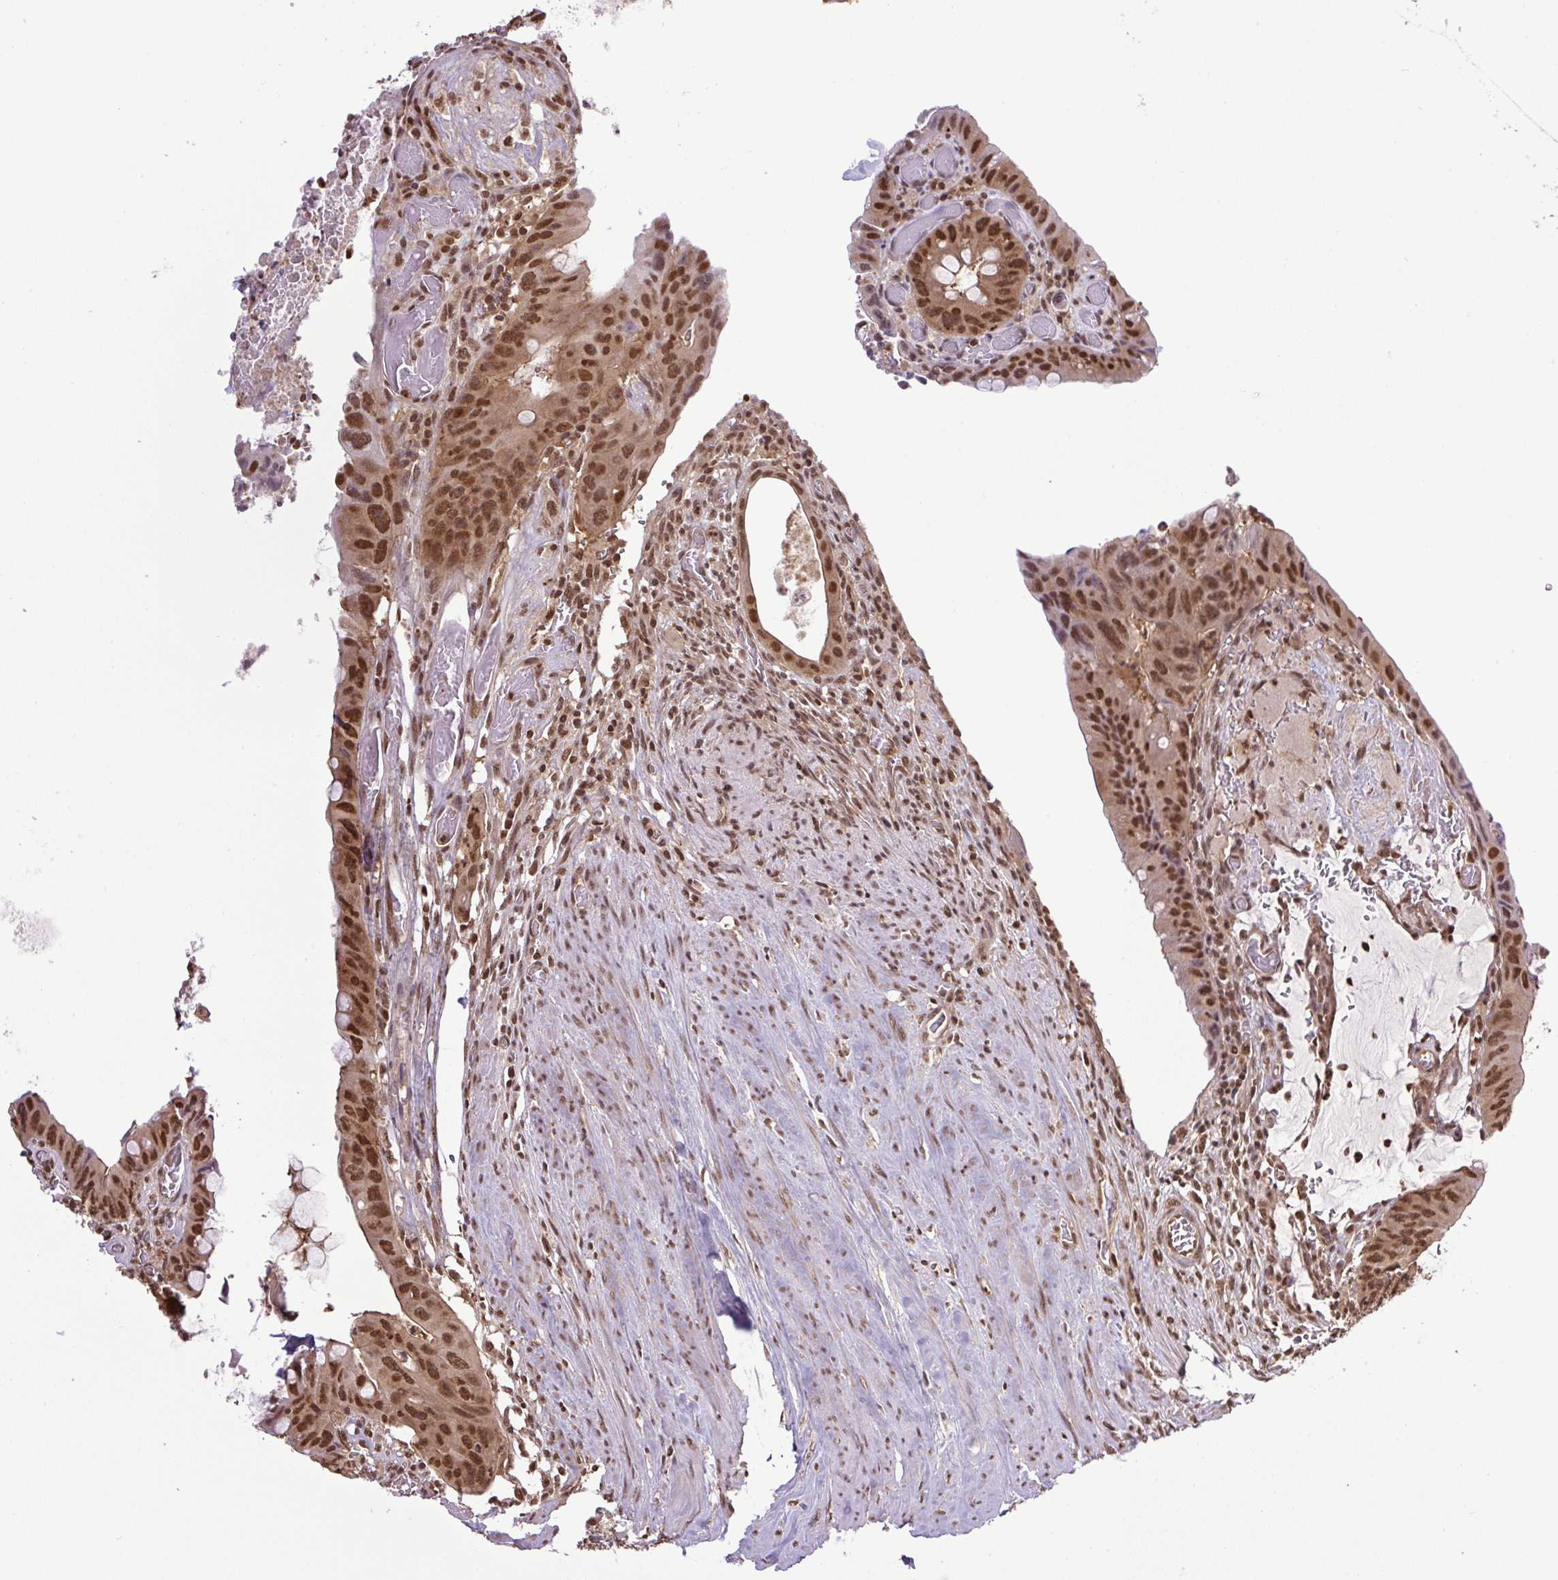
{"staining": {"intensity": "strong", "quantity": ">75%", "location": "nuclear"}, "tissue": "colorectal cancer", "cell_type": "Tumor cells", "image_type": "cancer", "snomed": [{"axis": "morphology", "description": "Adenocarcinoma, NOS"}, {"axis": "topography", "description": "Rectum"}], "caption": "Immunohistochemistry (IHC) (DAB (3,3'-diaminobenzidine)) staining of adenocarcinoma (colorectal) shows strong nuclear protein expression in approximately >75% of tumor cells. The staining is performed using DAB brown chromogen to label protein expression. The nuclei are counter-stained blue using hematoxylin.", "gene": "SGTA", "patient": {"sex": "male", "age": 78}}